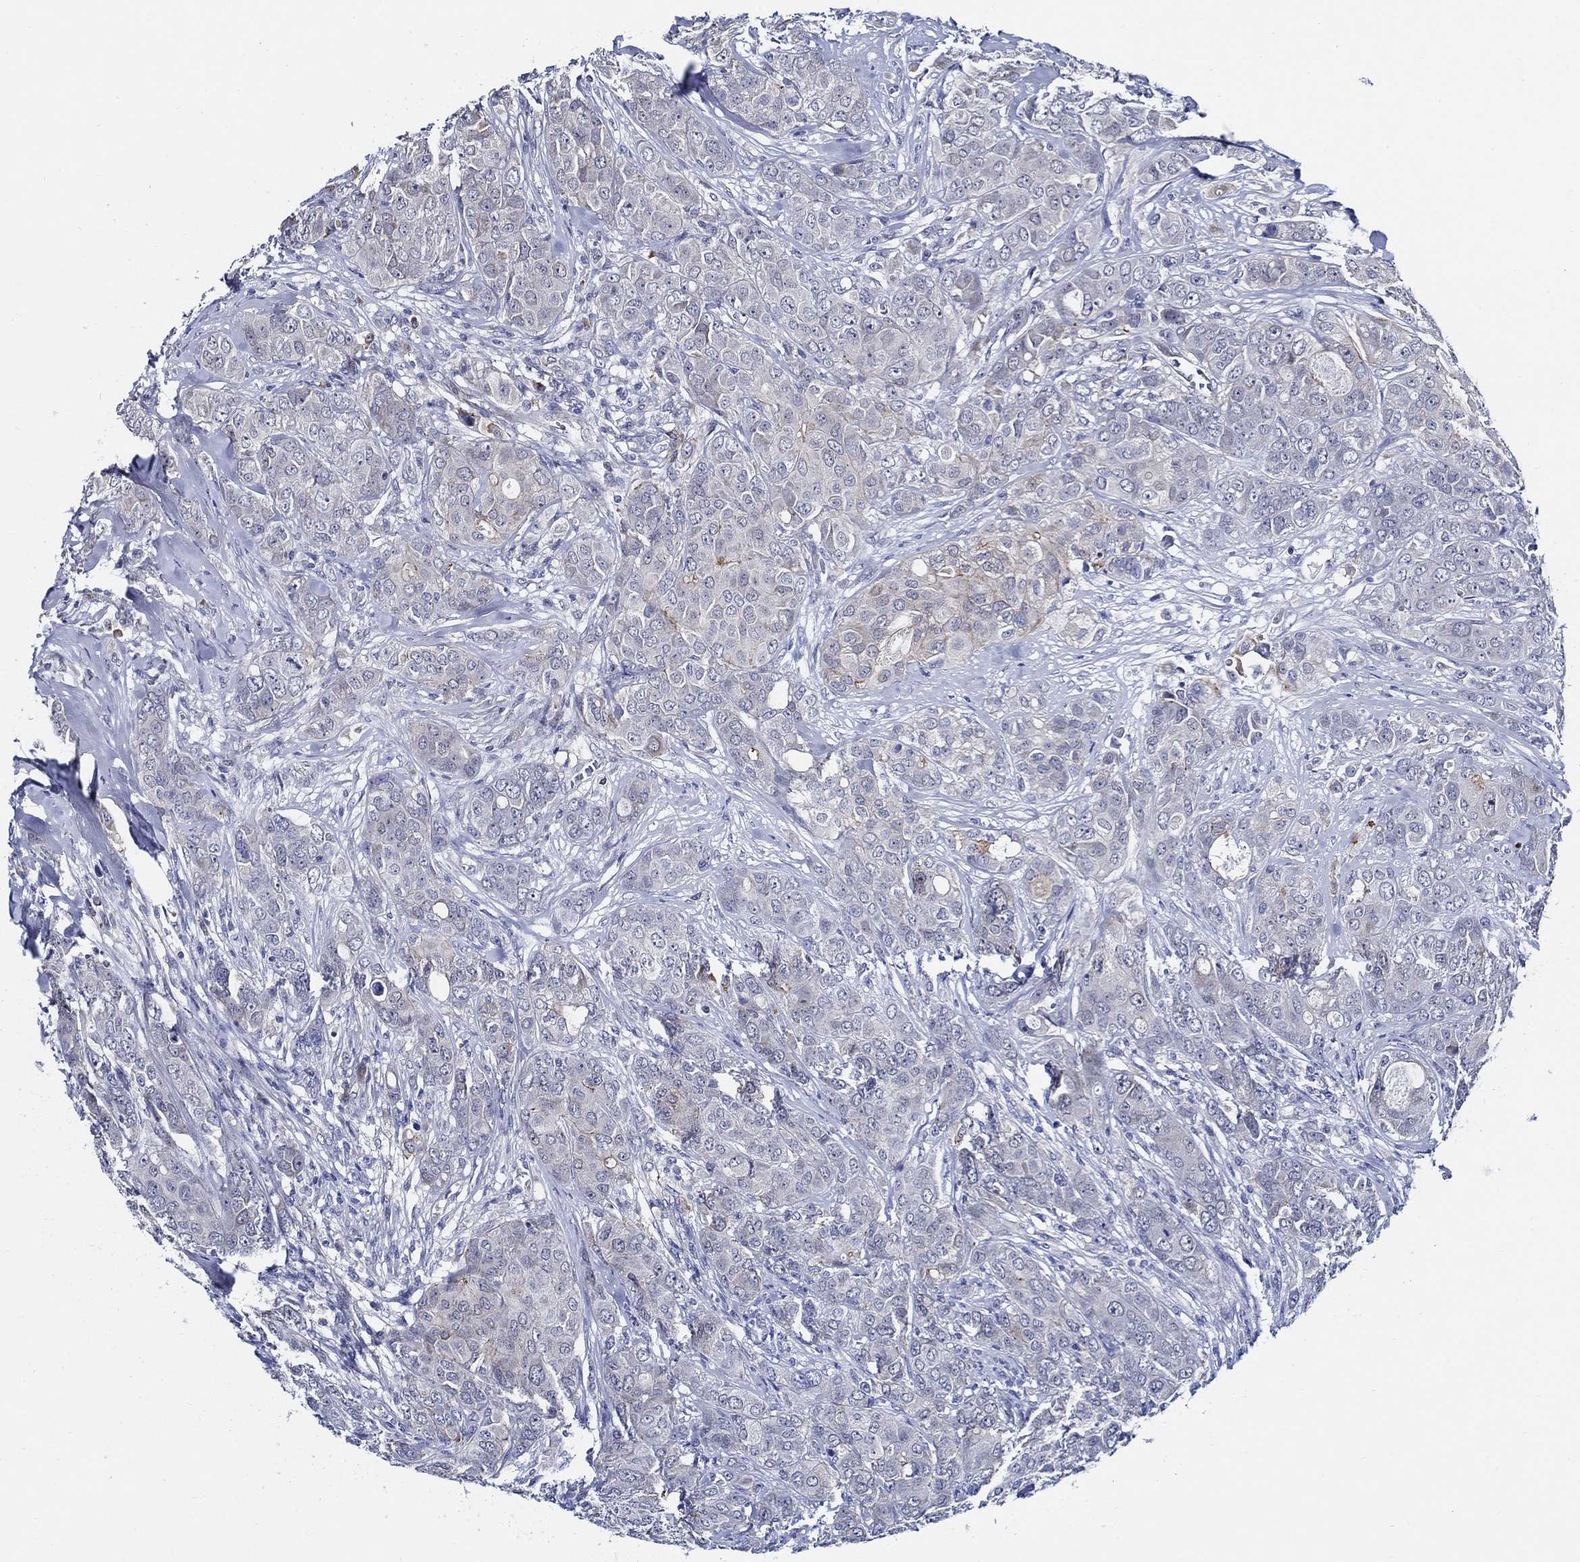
{"staining": {"intensity": "negative", "quantity": "none", "location": "none"}, "tissue": "breast cancer", "cell_type": "Tumor cells", "image_type": "cancer", "snomed": [{"axis": "morphology", "description": "Duct carcinoma"}, {"axis": "topography", "description": "Breast"}], "caption": "Tumor cells show no significant protein staining in breast cancer (intraductal carcinoma).", "gene": "C8orf48", "patient": {"sex": "female", "age": 43}}